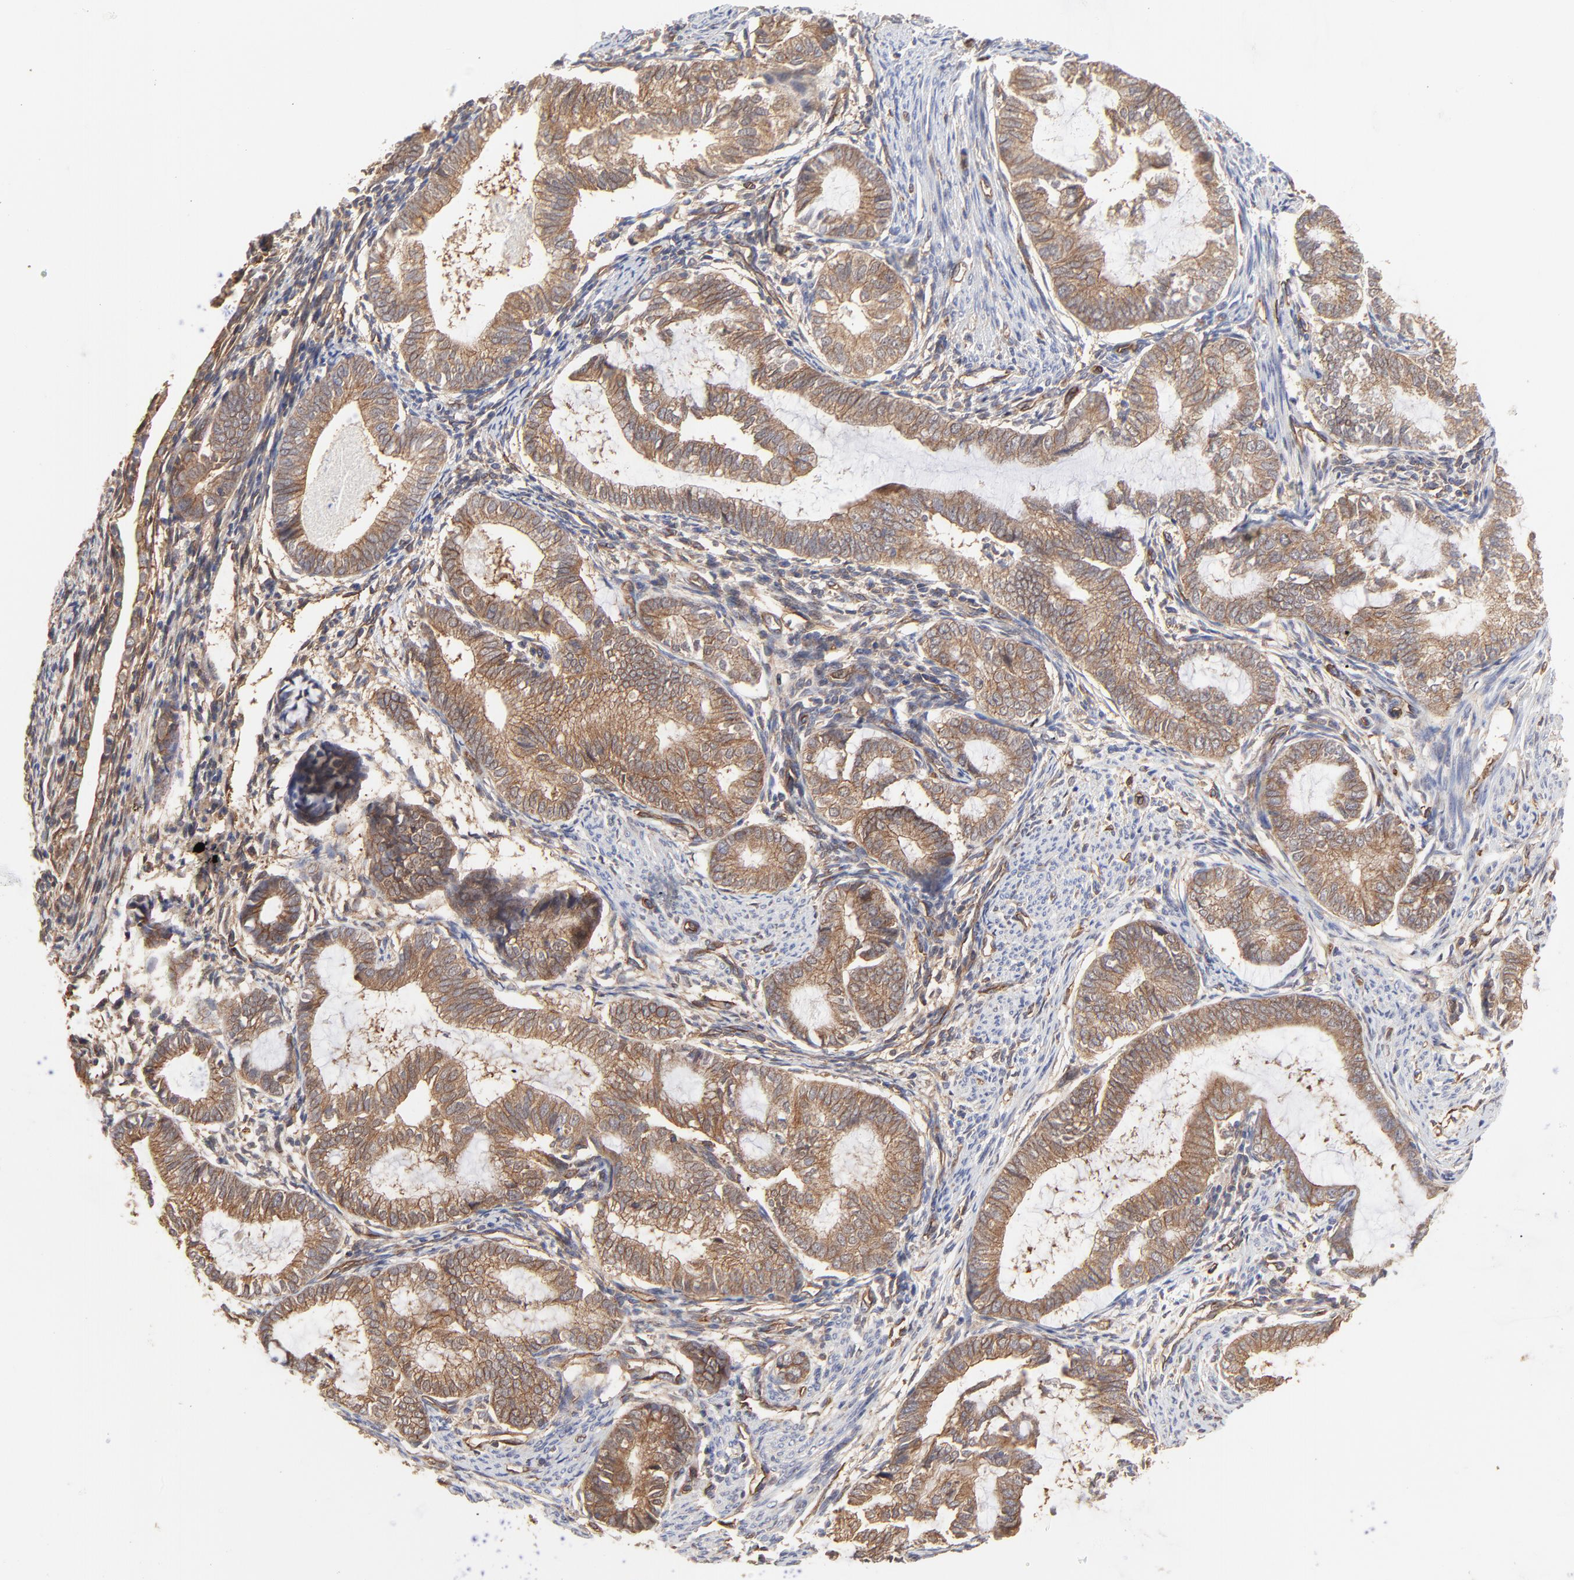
{"staining": {"intensity": "moderate", "quantity": "25%-75%", "location": "cytoplasmic/membranous"}, "tissue": "endometrial cancer", "cell_type": "Tumor cells", "image_type": "cancer", "snomed": [{"axis": "morphology", "description": "Adenocarcinoma, NOS"}, {"axis": "topography", "description": "Endometrium"}], "caption": "High-magnification brightfield microscopy of endometrial adenocarcinoma stained with DAB (3,3'-diaminobenzidine) (brown) and counterstained with hematoxylin (blue). tumor cells exhibit moderate cytoplasmic/membranous staining is seen in approximately25%-75% of cells. (Brightfield microscopy of DAB IHC at high magnification).", "gene": "ARMT1", "patient": {"sex": "female", "age": 63}}